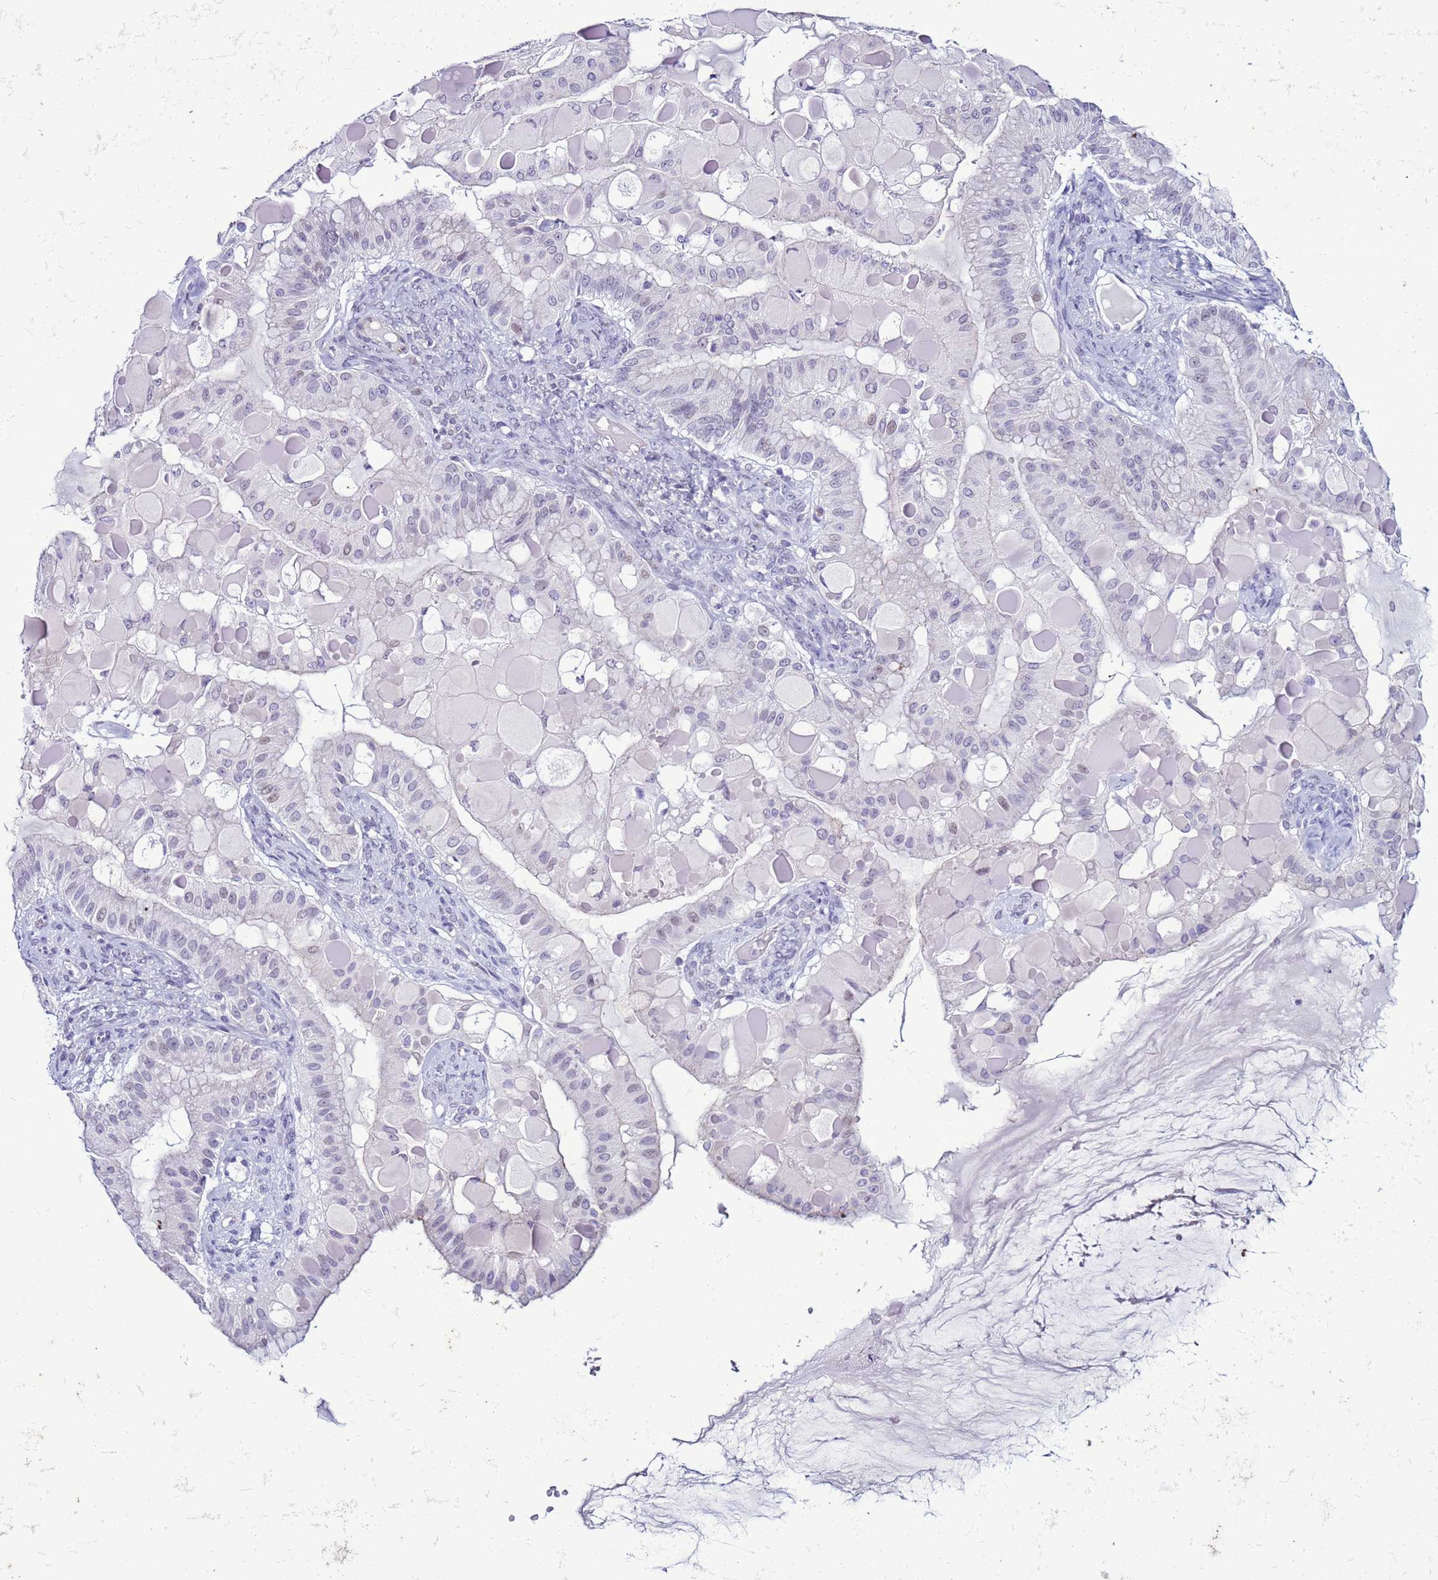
{"staining": {"intensity": "negative", "quantity": "none", "location": "none"}, "tissue": "ovarian cancer", "cell_type": "Tumor cells", "image_type": "cancer", "snomed": [{"axis": "morphology", "description": "Cystadenocarcinoma, mucinous, NOS"}, {"axis": "topography", "description": "Ovary"}], "caption": "DAB immunohistochemical staining of human ovarian mucinous cystadenocarcinoma displays no significant expression in tumor cells.", "gene": "LRRC10B", "patient": {"sex": "female", "age": 61}}